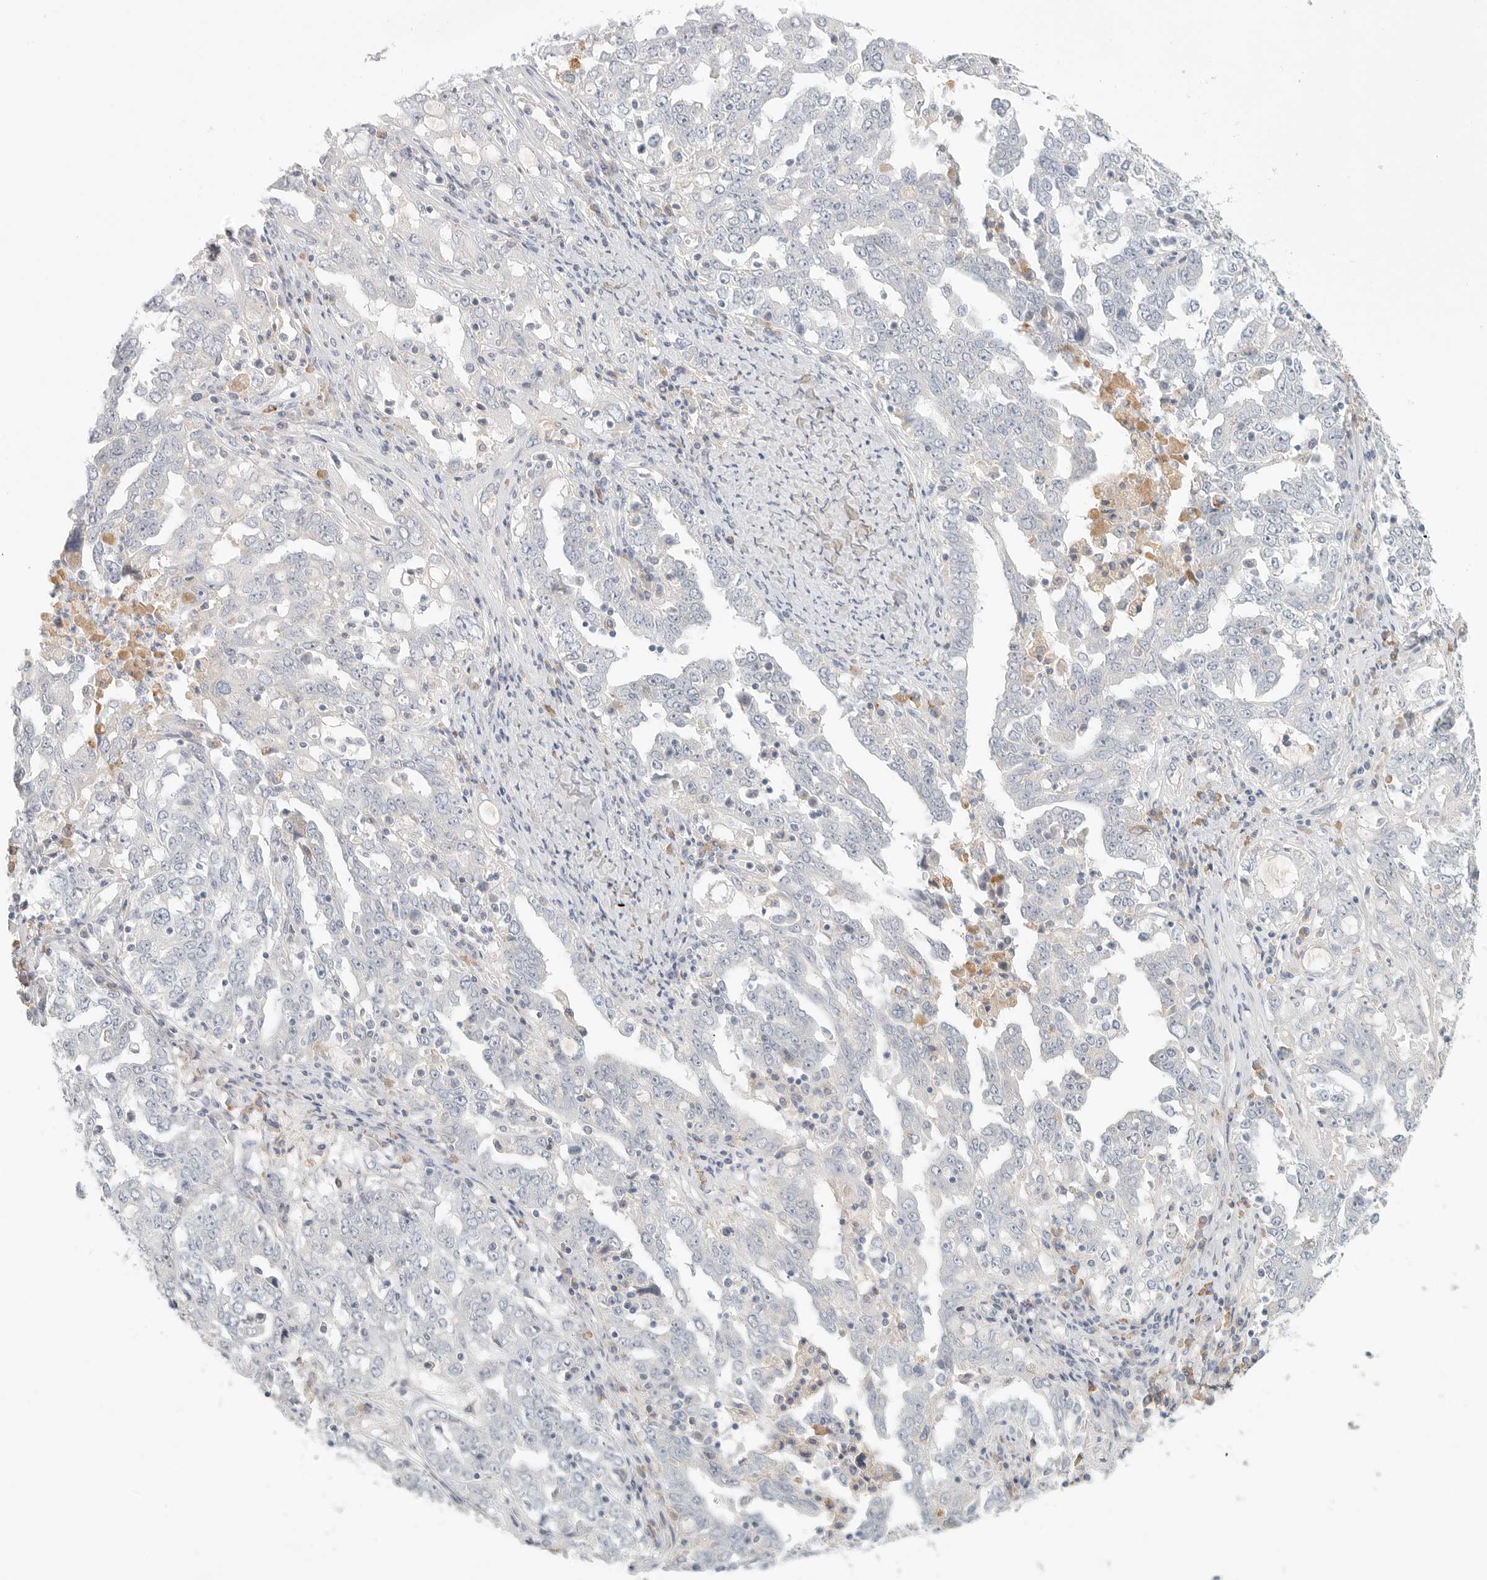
{"staining": {"intensity": "negative", "quantity": "none", "location": "none"}, "tissue": "ovarian cancer", "cell_type": "Tumor cells", "image_type": "cancer", "snomed": [{"axis": "morphology", "description": "Carcinoma, endometroid"}, {"axis": "topography", "description": "Ovary"}], "caption": "This micrograph is of ovarian cancer stained with IHC to label a protein in brown with the nuclei are counter-stained blue. There is no staining in tumor cells. (DAB (3,3'-diaminobenzidine) IHC with hematoxylin counter stain).", "gene": "SLC25A36", "patient": {"sex": "female", "age": 62}}